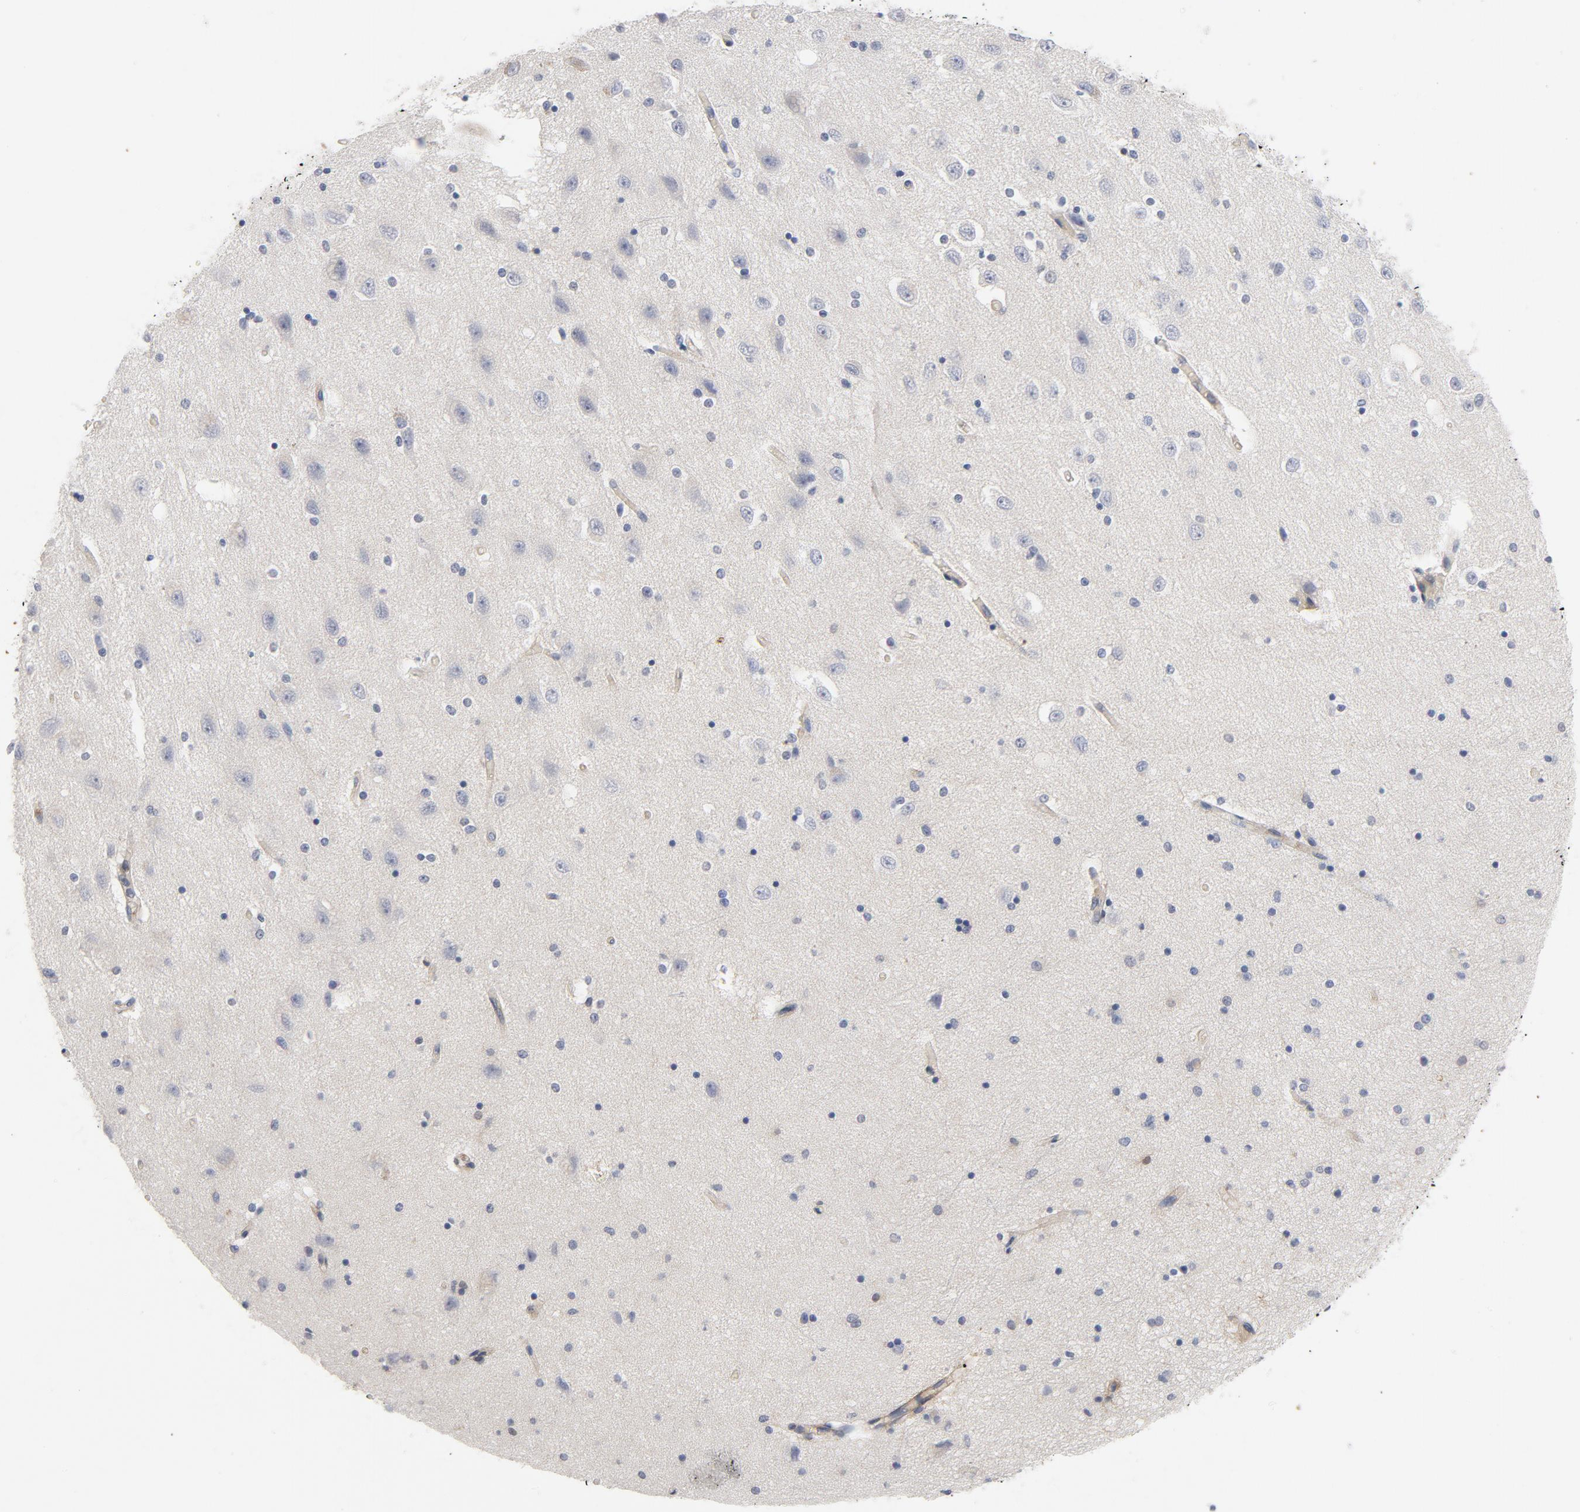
{"staining": {"intensity": "negative", "quantity": "none", "location": "none"}, "tissue": "hippocampus", "cell_type": "Glial cells", "image_type": "normal", "snomed": [{"axis": "morphology", "description": "Normal tissue, NOS"}, {"axis": "topography", "description": "Hippocampus"}], "caption": "This is a micrograph of immunohistochemistry (IHC) staining of benign hippocampus, which shows no expression in glial cells.", "gene": "ROCK1", "patient": {"sex": "female", "age": 54}}